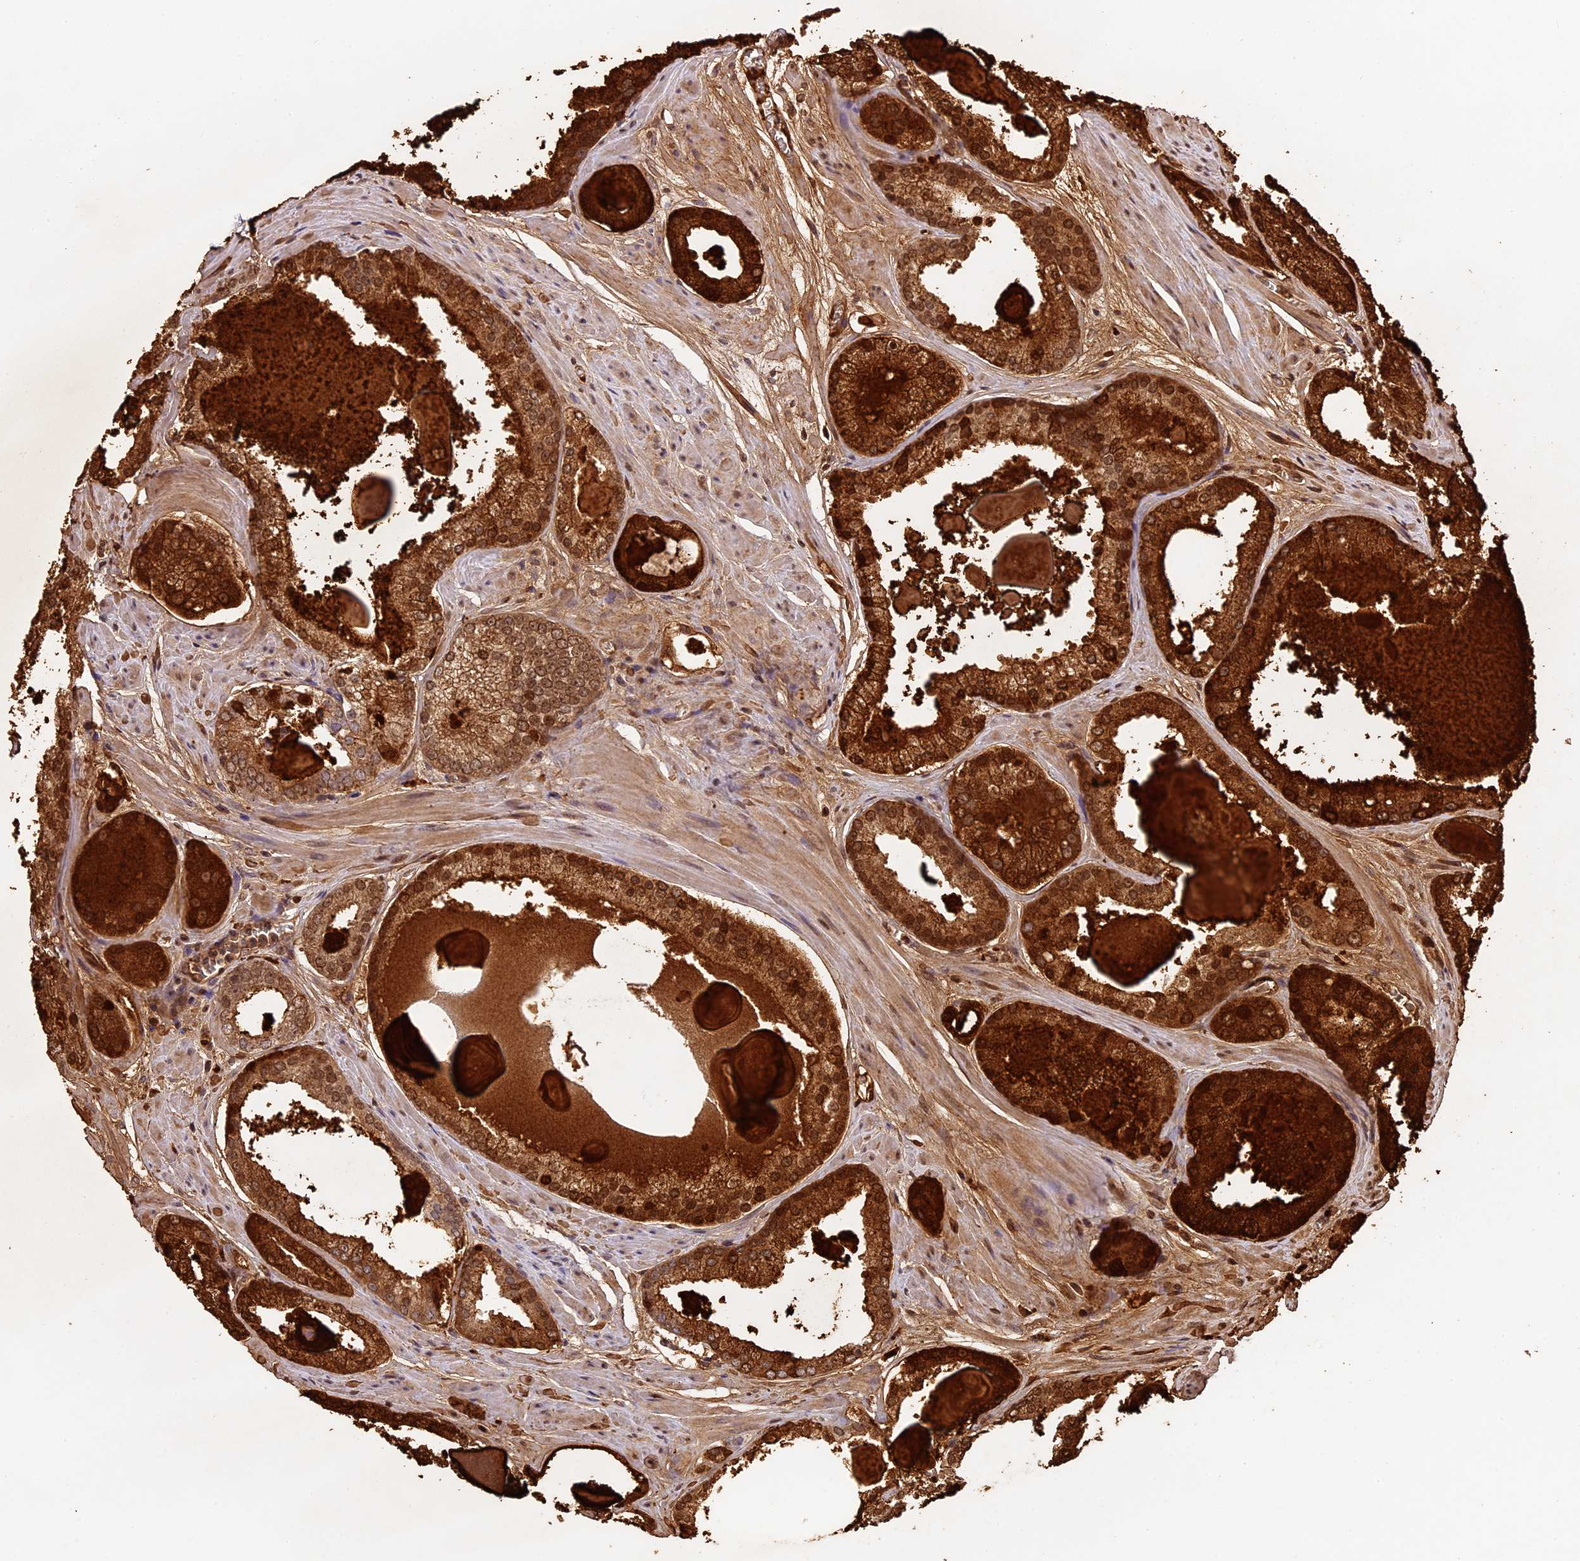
{"staining": {"intensity": "strong", "quantity": ">75%", "location": "cytoplasmic/membranous"}, "tissue": "prostate cancer", "cell_type": "Tumor cells", "image_type": "cancer", "snomed": [{"axis": "morphology", "description": "Adenocarcinoma, Low grade"}, {"axis": "topography", "description": "Prostate"}], "caption": "Immunohistochemical staining of prostate cancer exhibits high levels of strong cytoplasmic/membranous expression in about >75% of tumor cells.", "gene": "DGKH", "patient": {"sex": "male", "age": 54}}